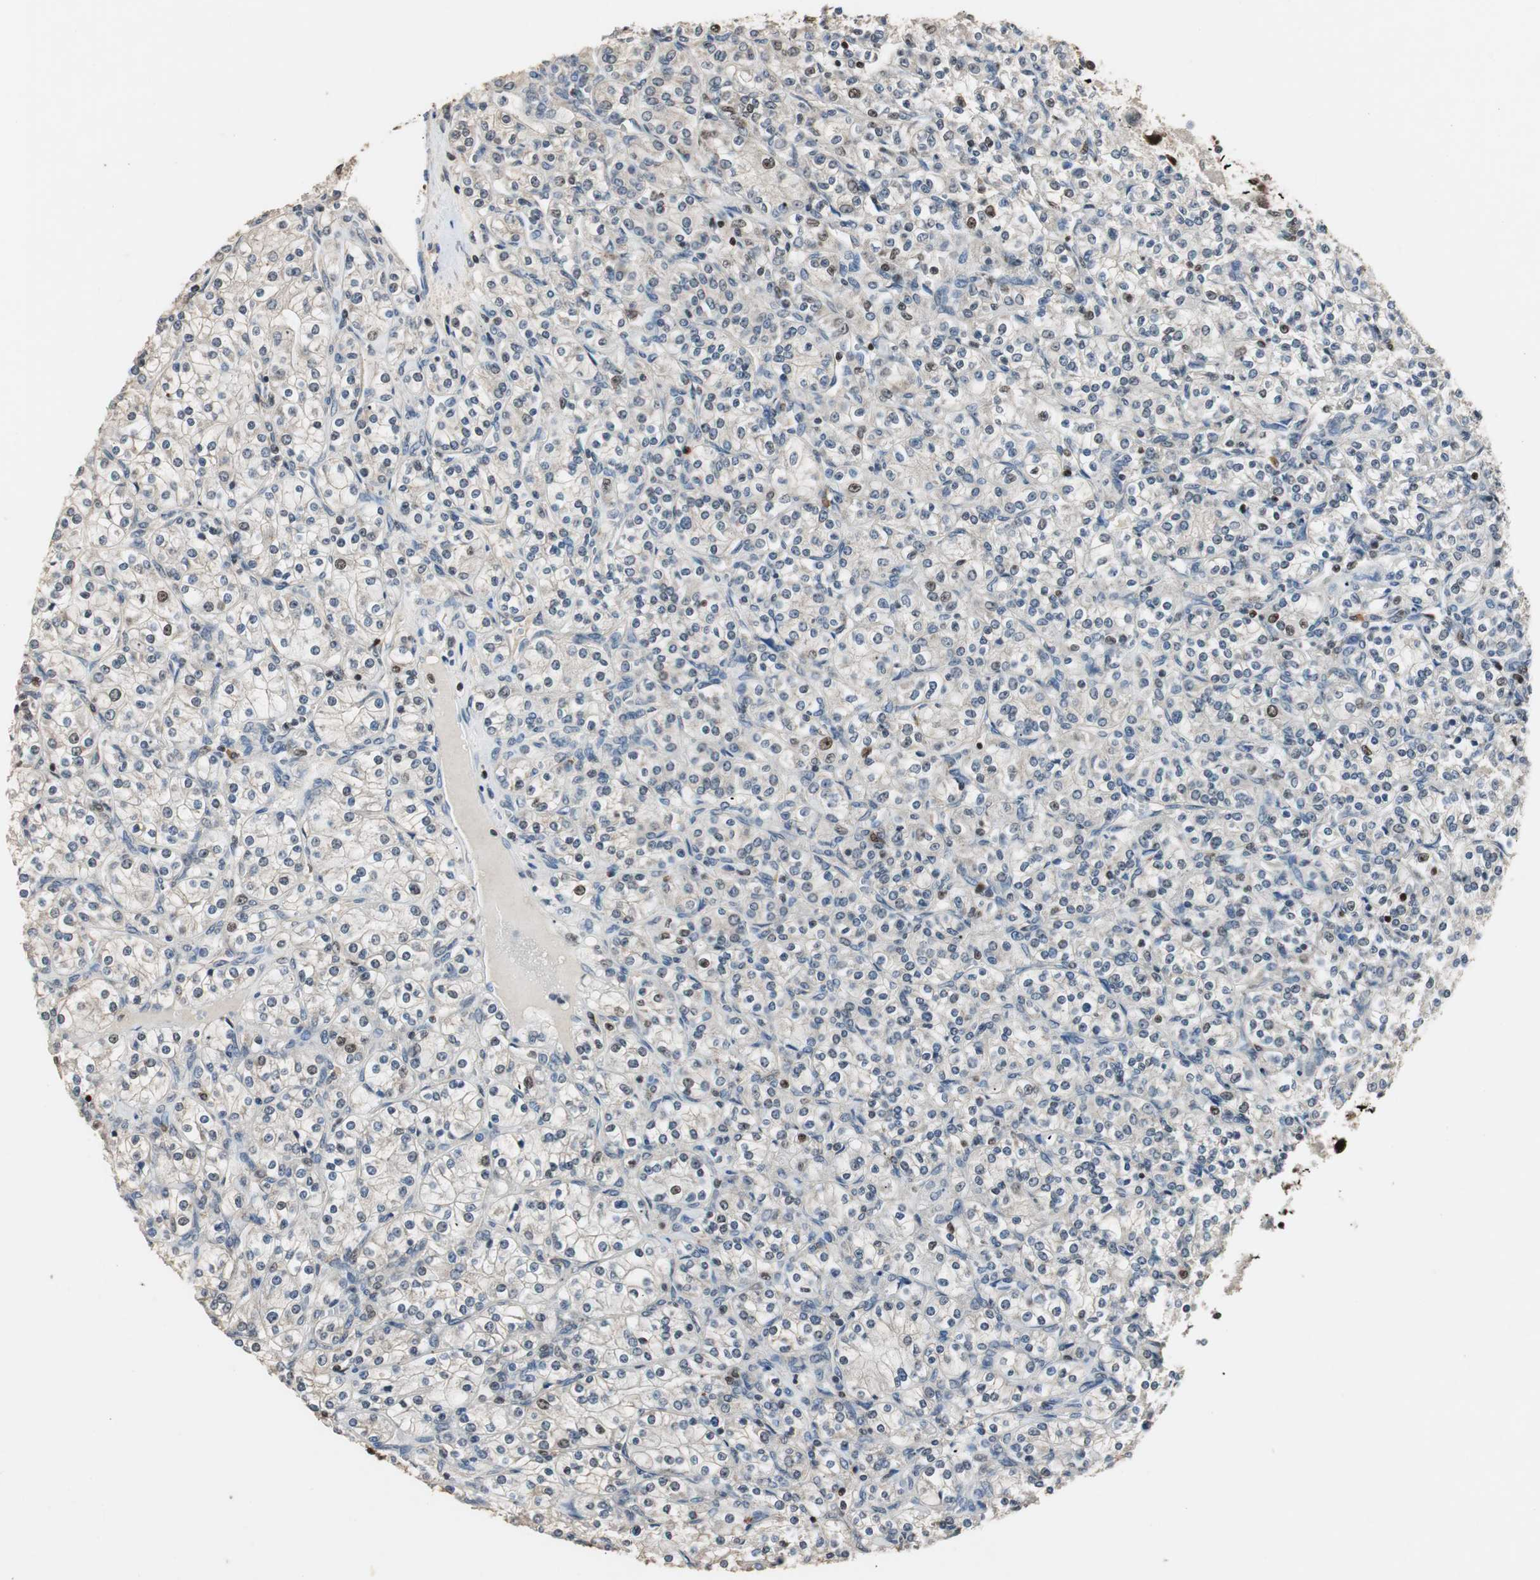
{"staining": {"intensity": "weak", "quantity": "<25%", "location": "nuclear"}, "tissue": "renal cancer", "cell_type": "Tumor cells", "image_type": "cancer", "snomed": [{"axis": "morphology", "description": "Adenocarcinoma, NOS"}, {"axis": "topography", "description": "Kidney"}], "caption": "Renal cancer was stained to show a protein in brown. There is no significant expression in tumor cells.", "gene": "FEN1", "patient": {"sex": "male", "age": 77}}